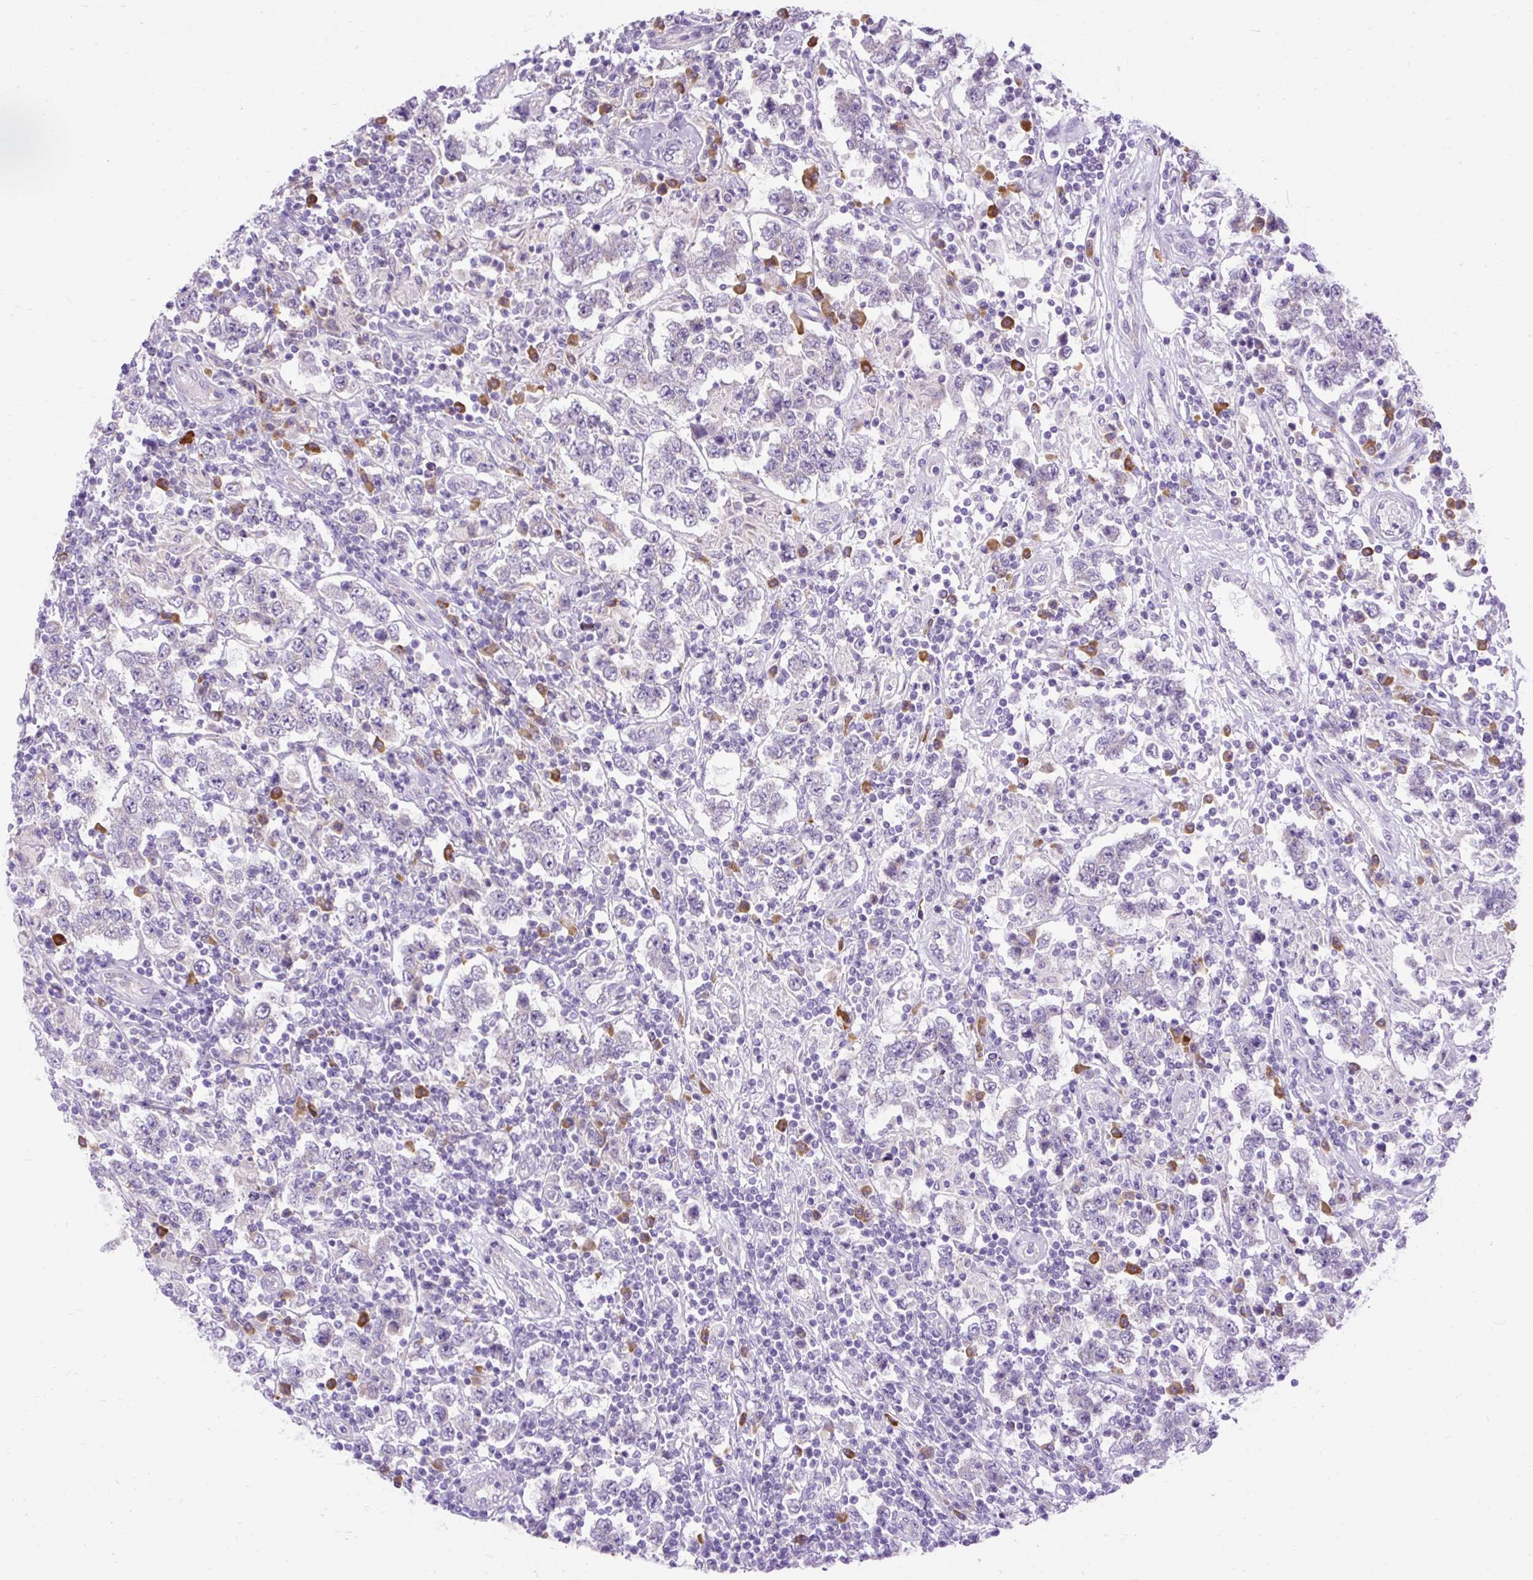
{"staining": {"intensity": "negative", "quantity": "none", "location": "none"}, "tissue": "testis cancer", "cell_type": "Tumor cells", "image_type": "cancer", "snomed": [{"axis": "morphology", "description": "Normal tissue, NOS"}, {"axis": "morphology", "description": "Urothelial carcinoma, High grade"}, {"axis": "morphology", "description": "Seminoma, NOS"}, {"axis": "morphology", "description": "Carcinoma, Embryonal, NOS"}, {"axis": "topography", "description": "Urinary bladder"}, {"axis": "topography", "description": "Testis"}], "caption": "Tumor cells are negative for brown protein staining in testis embryonal carcinoma. (Stains: DAB immunohistochemistry with hematoxylin counter stain, Microscopy: brightfield microscopy at high magnification).", "gene": "SYBU", "patient": {"sex": "male", "age": 41}}